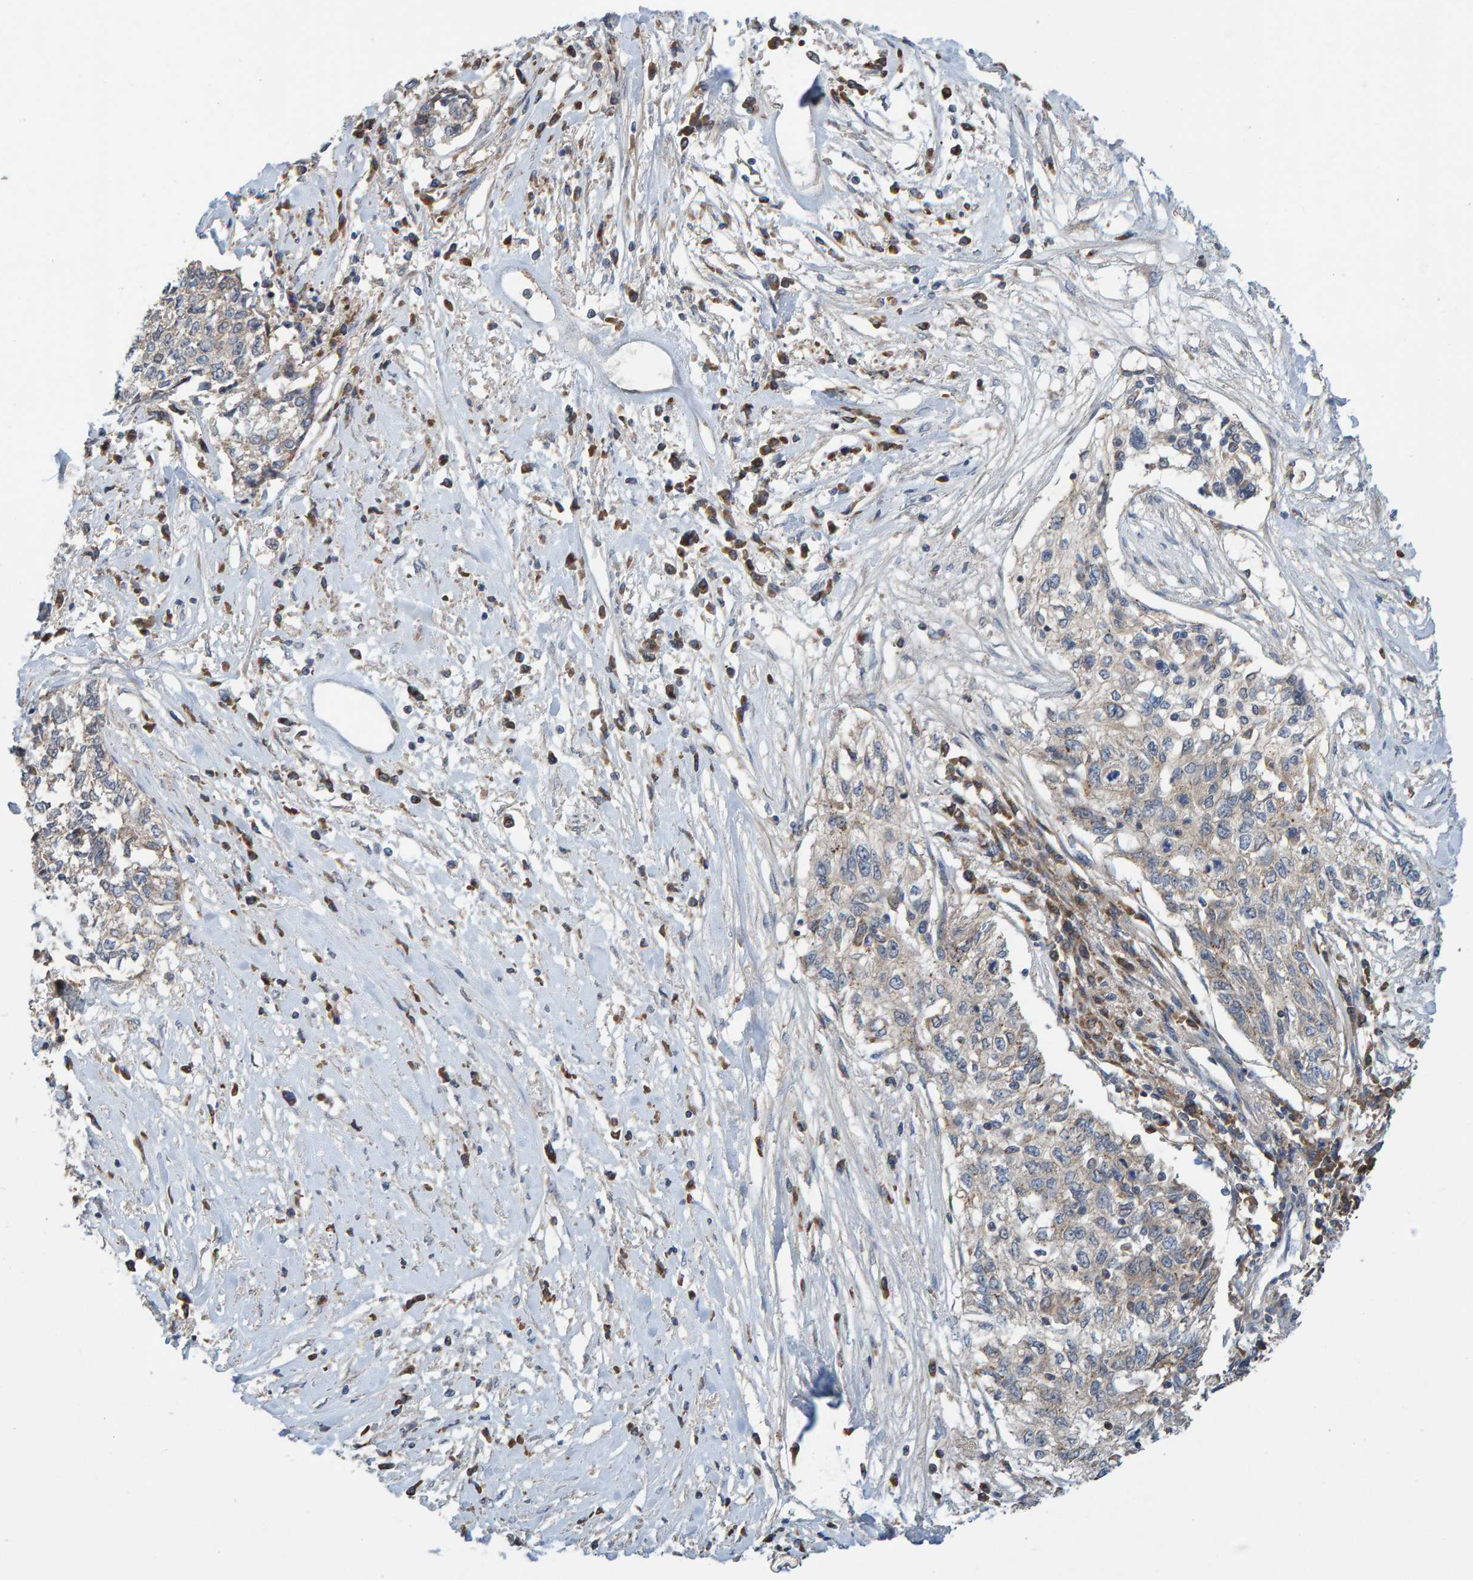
{"staining": {"intensity": "weak", "quantity": "<25%", "location": "cytoplasmic/membranous"}, "tissue": "cervical cancer", "cell_type": "Tumor cells", "image_type": "cancer", "snomed": [{"axis": "morphology", "description": "Squamous cell carcinoma, NOS"}, {"axis": "topography", "description": "Cervix"}], "caption": "There is no significant positivity in tumor cells of squamous cell carcinoma (cervical). (DAB IHC, high magnification).", "gene": "KIAA0753", "patient": {"sex": "female", "age": 57}}